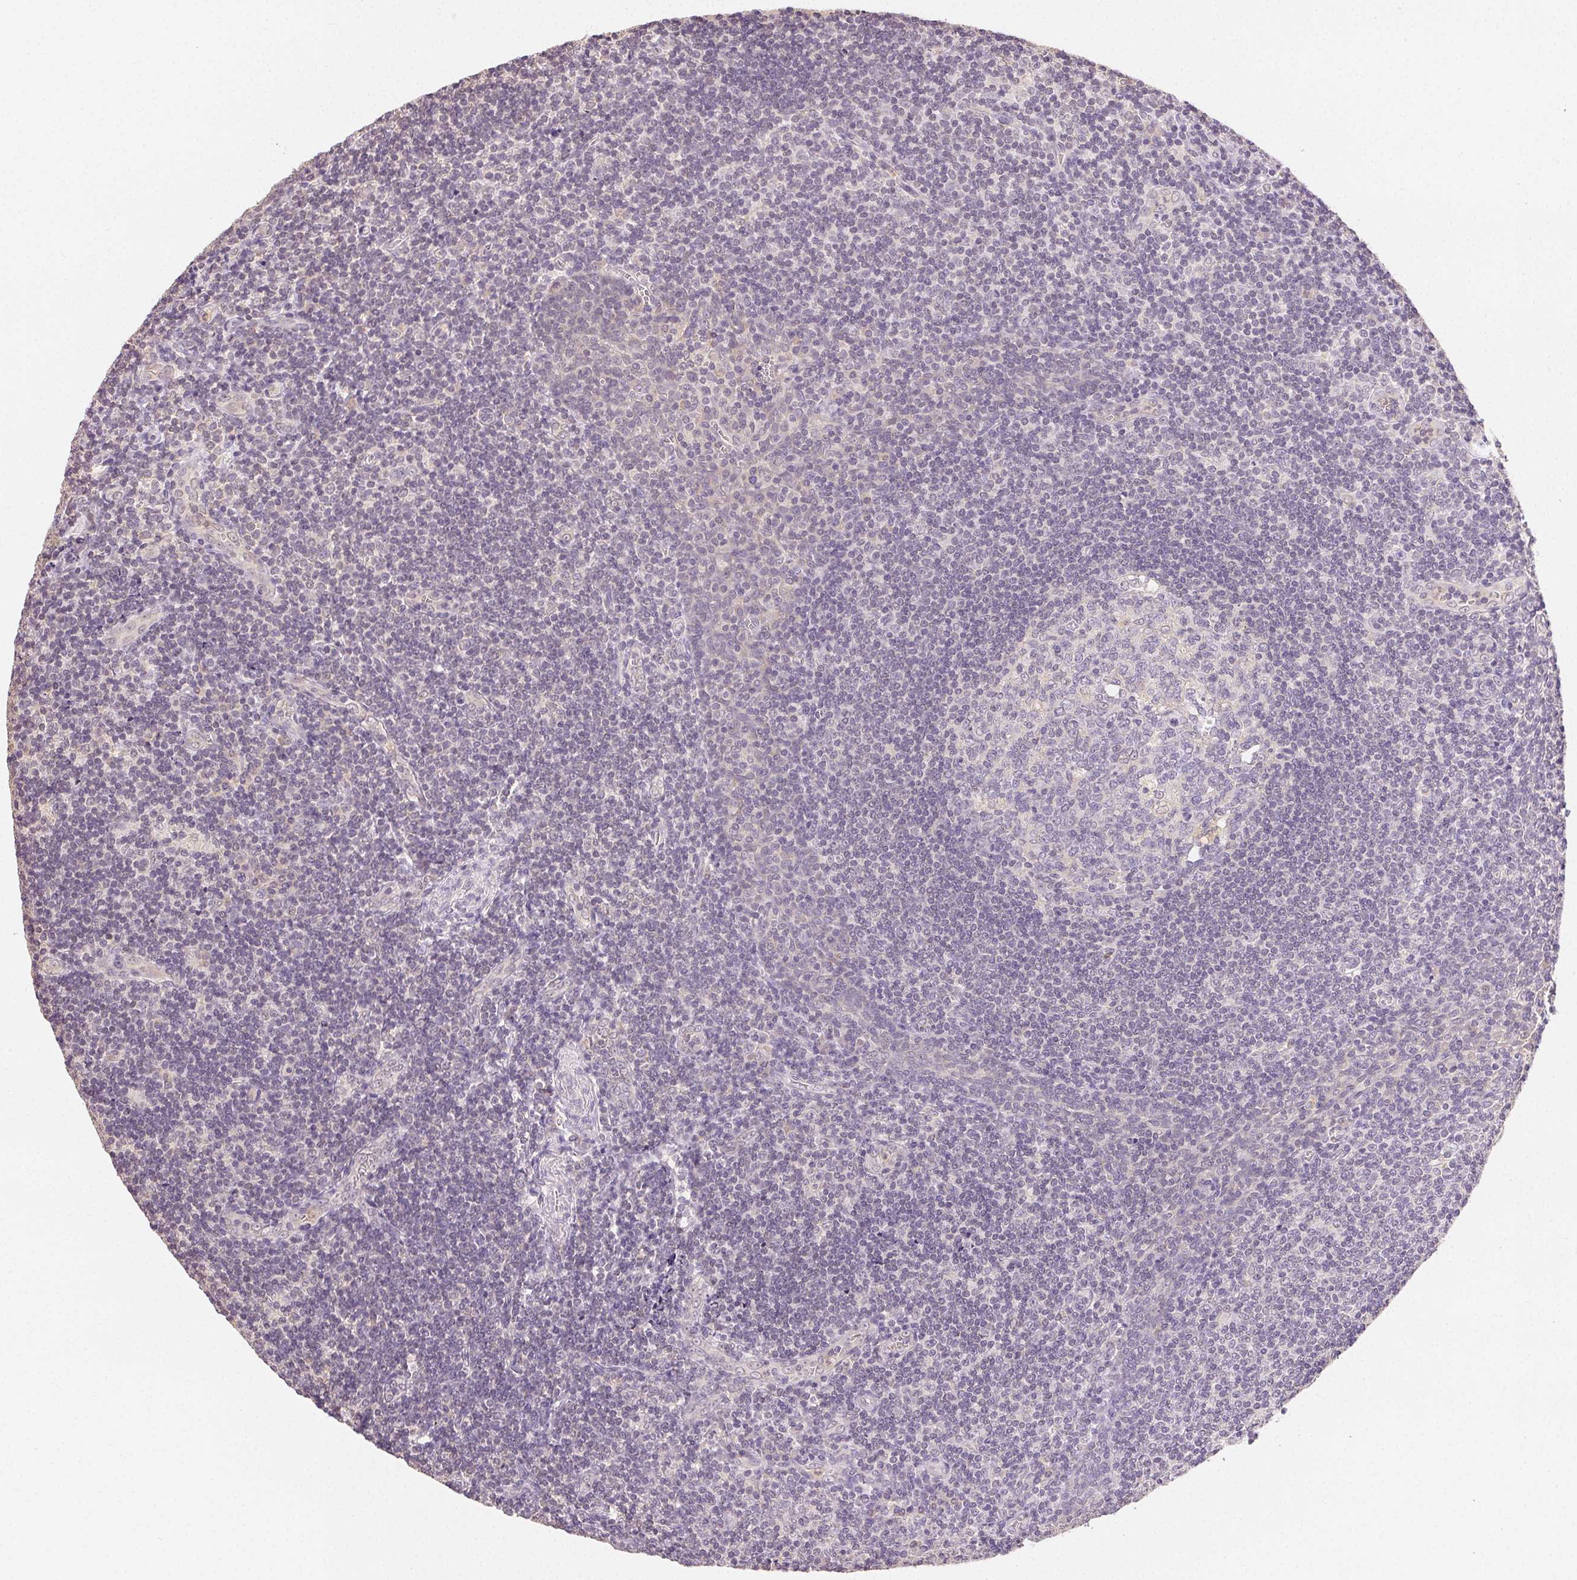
{"staining": {"intensity": "negative", "quantity": "none", "location": "none"}, "tissue": "tonsil", "cell_type": "Germinal center cells", "image_type": "normal", "snomed": [{"axis": "morphology", "description": "Normal tissue, NOS"}, {"axis": "morphology", "description": "Inflammation, NOS"}, {"axis": "topography", "description": "Tonsil"}], "caption": "Immunohistochemical staining of benign human tonsil demonstrates no significant positivity in germinal center cells. The staining was performed using DAB (3,3'-diaminobenzidine) to visualize the protein expression in brown, while the nuclei were stained in blue with hematoxylin (Magnification: 20x).", "gene": "SEZ6L2", "patient": {"sex": "female", "age": 31}}